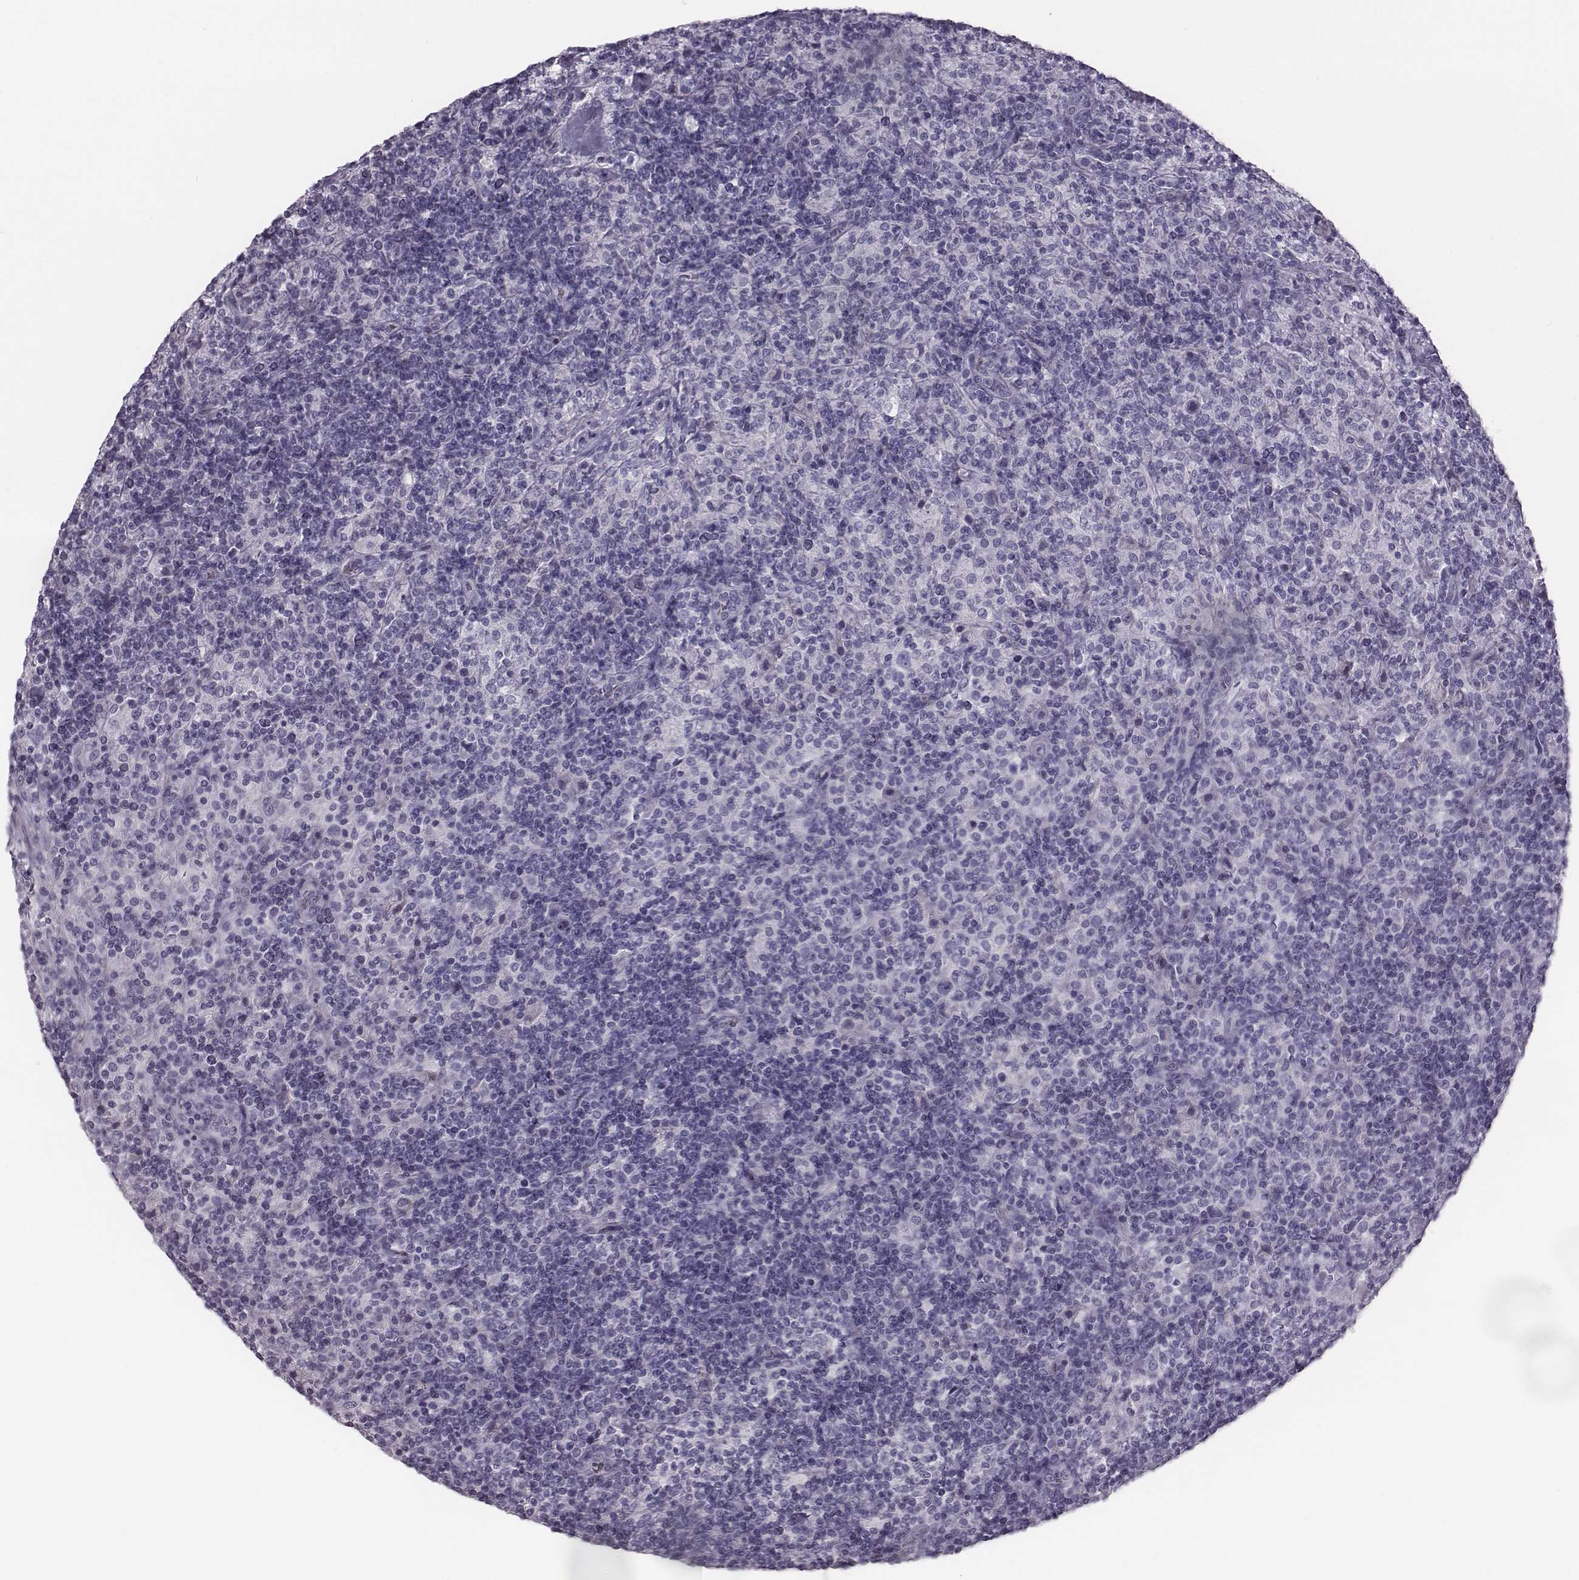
{"staining": {"intensity": "negative", "quantity": "none", "location": "none"}, "tissue": "lymphoma", "cell_type": "Tumor cells", "image_type": "cancer", "snomed": [{"axis": "morphology", "description": "Hodgkin's disease, NOS"}, {"axis": "topography", "description": "Lymph node"}], "caption": "A micrograph of lymphoma stained for a protein shows no brown staining in tumor cells.", "gene": "CRISP1", "patient": {"sex": "male", "age": 70}}